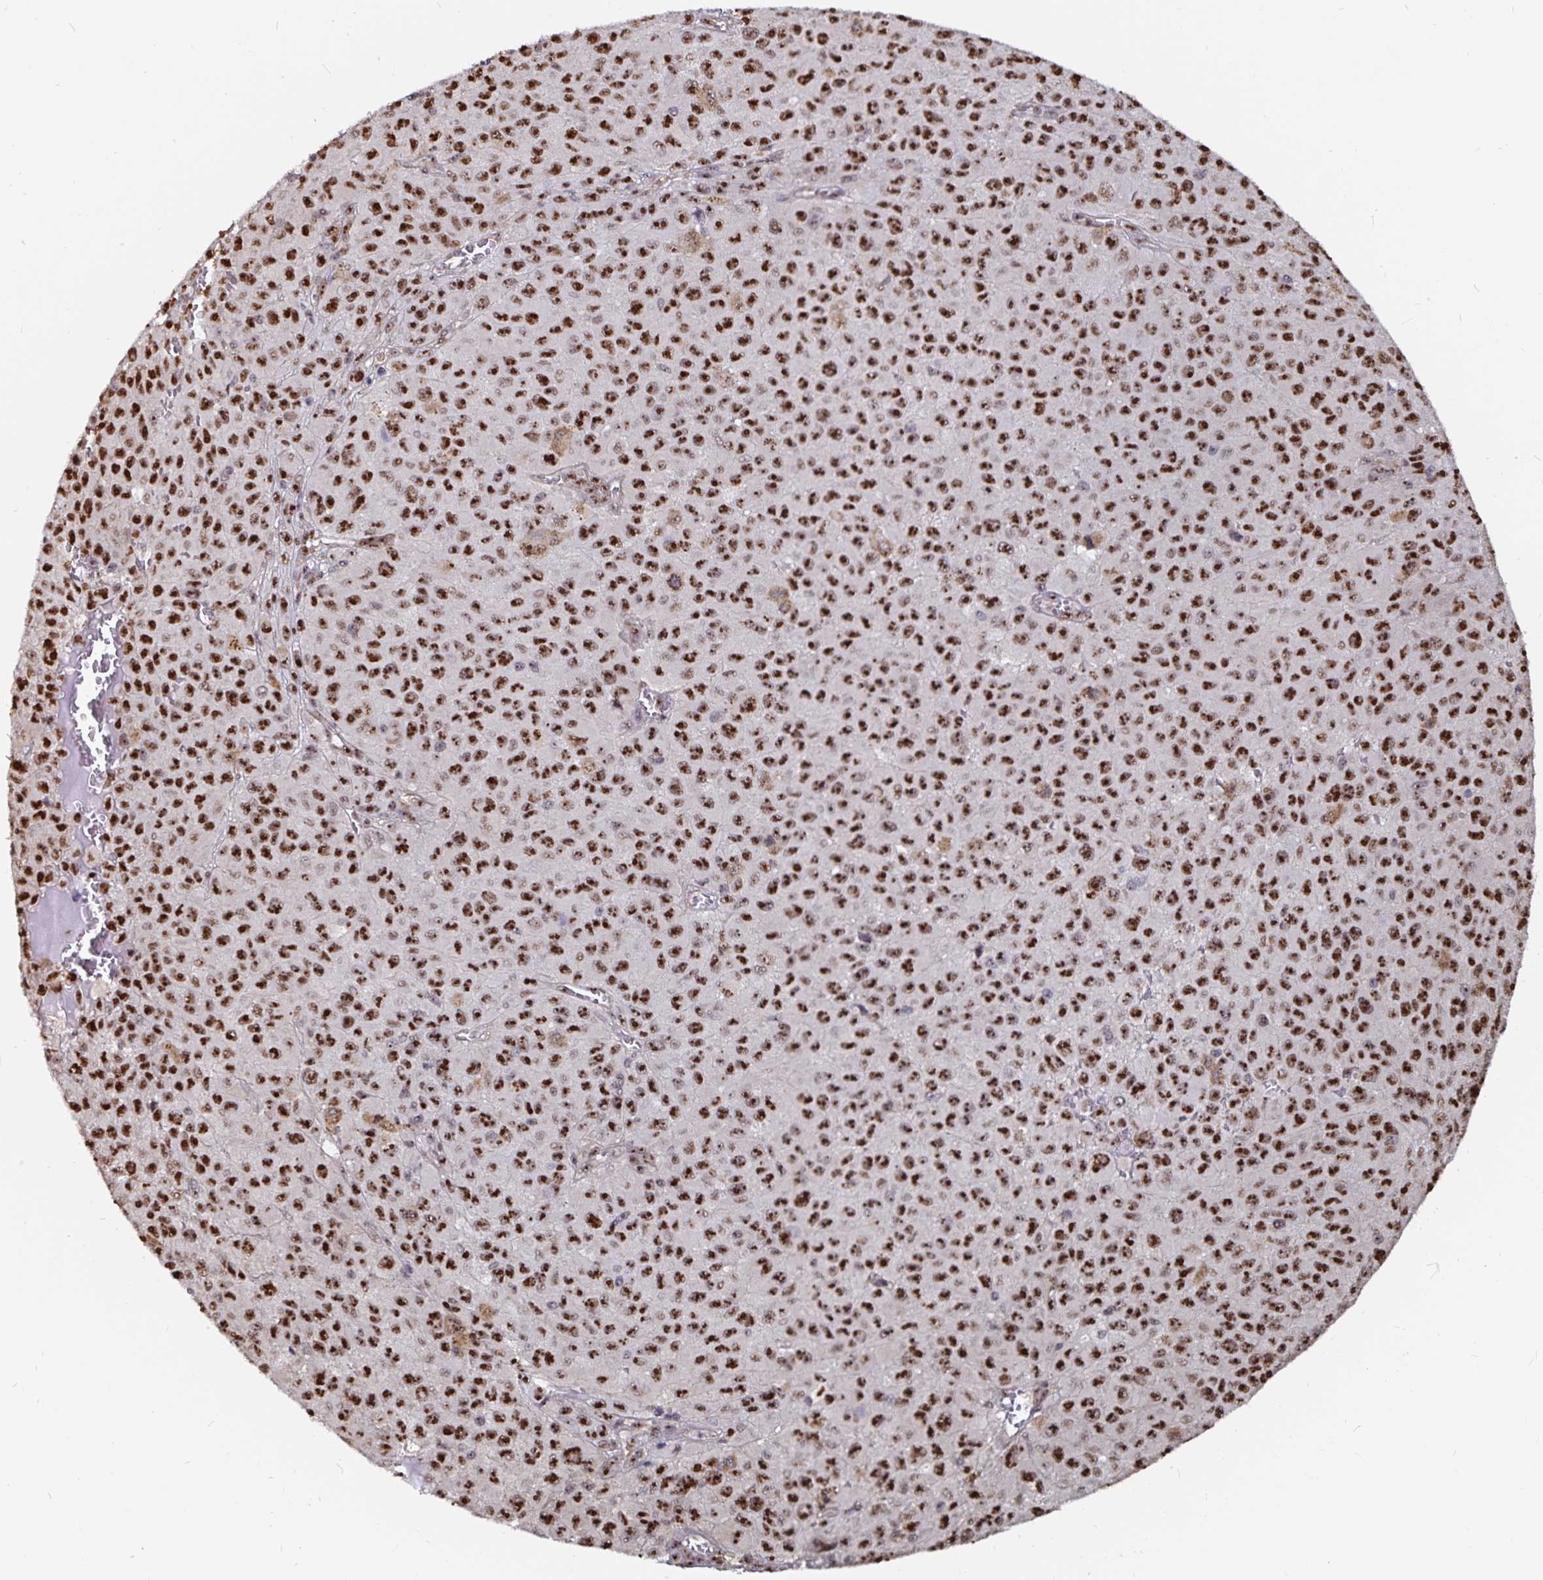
{"staining": {"intensity": "strong", "quantity": ">75%", "location": "nuclear"}, "tissue": "melanoma", "cell_type": "Tumor cells", "image_type": "cancer", "snomed": [{"axis": "morphology", "description": "Malignant melanoma, NOS"}, {"axis": "topography", "description": "Skin"}], "caption": "Melanoma stained with DAB immunohistochemistry (IHC) shows high levels of strong nuclear staining in about >75% of tumor cells. (brown staining indicates protein expression, while blue staining denotes nuclei).", "gene": "LAS1L", "patient": {"sex": "male", "age": 73}}